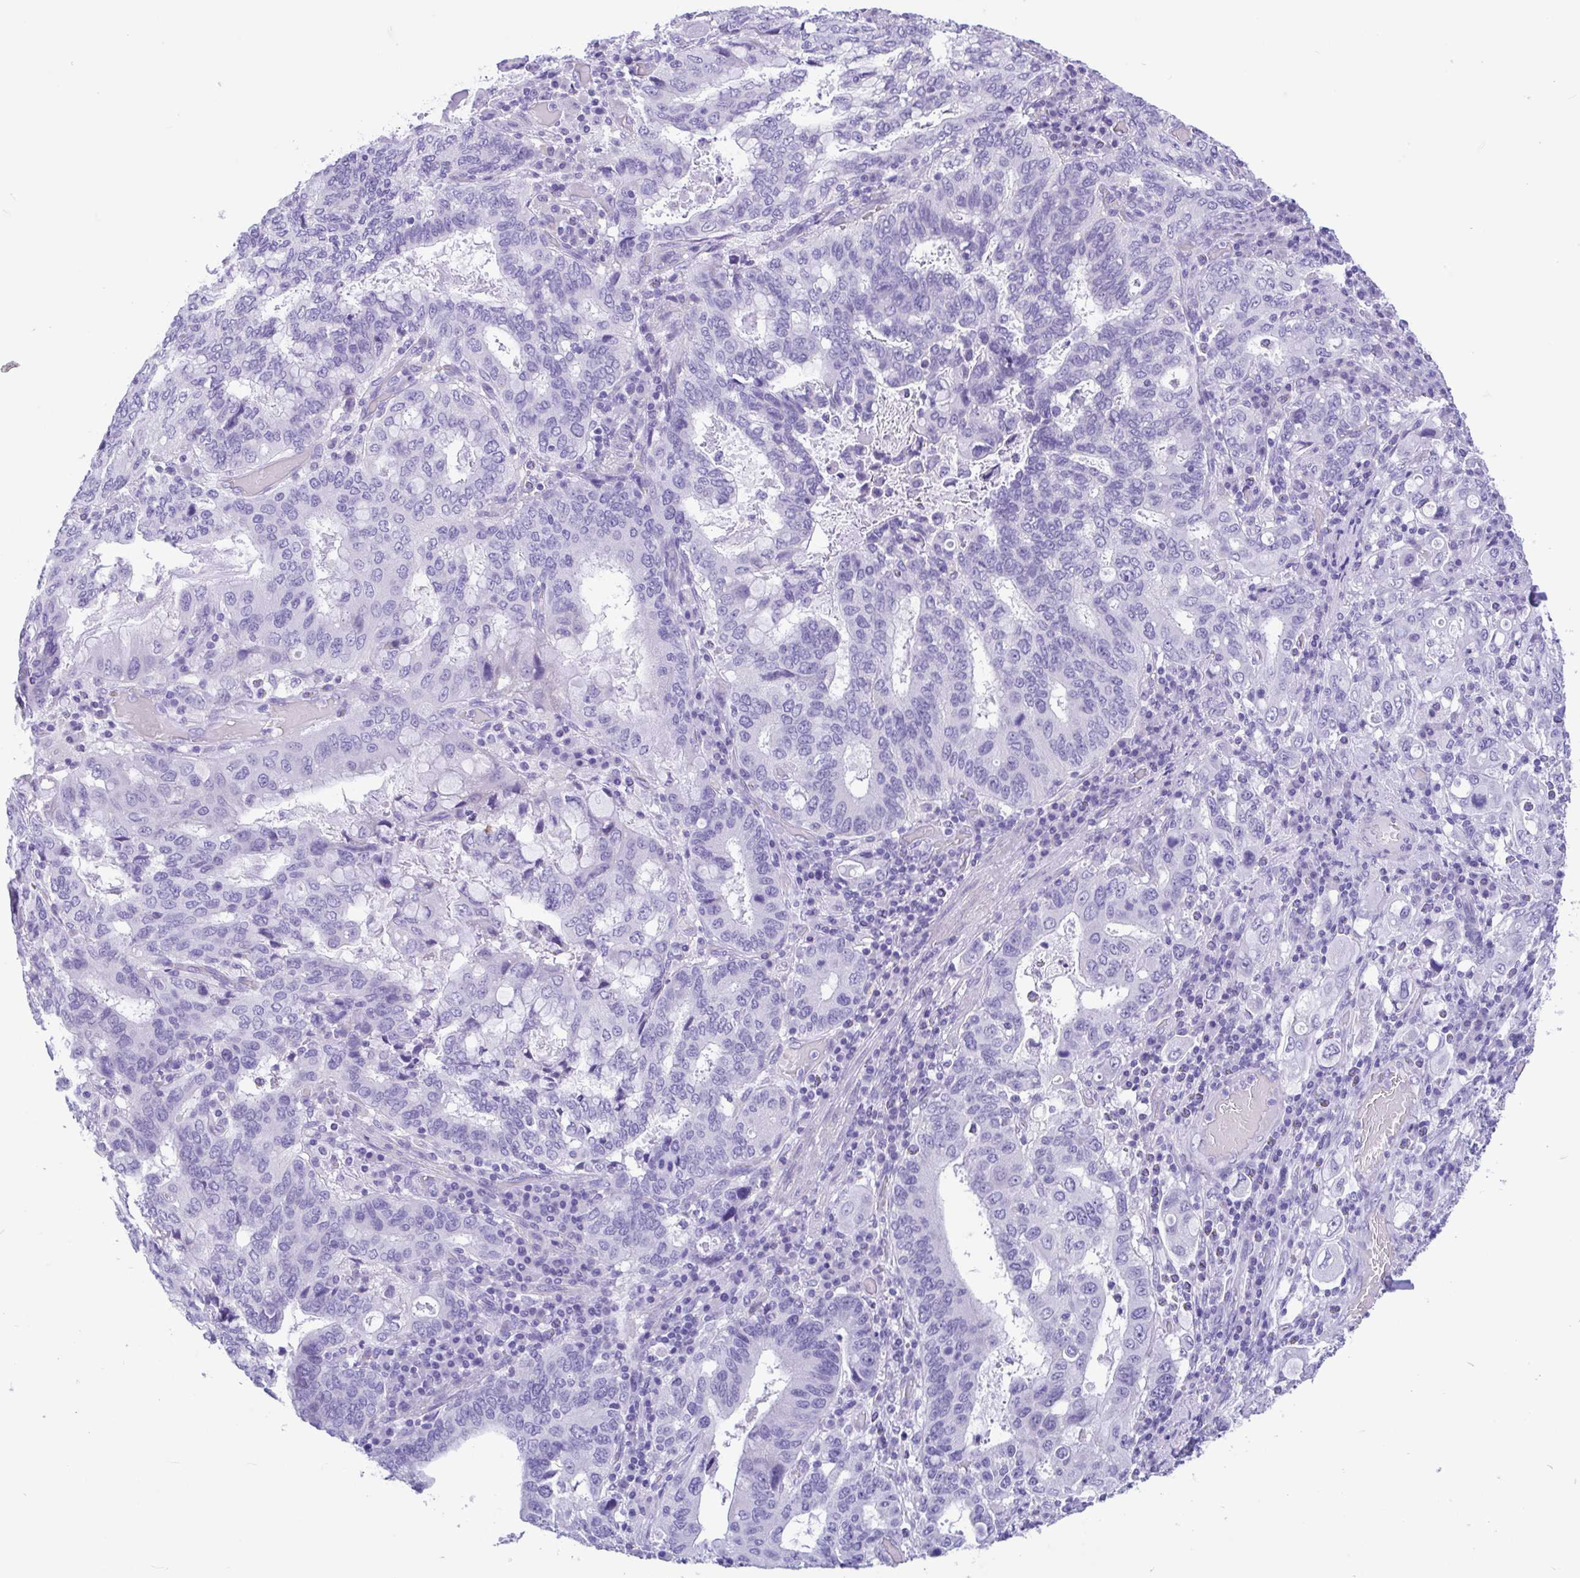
{"staining": {"intensity": "negative", "quantity": "none", "location": "none"}, "tissue": "stomach cancer", "cell_type": "Tumor cells", "image_type": "cancer", "snomed": [{"axis": "morphology", "description": "Adenocarcinoma, NOS"}, {"axis": "topography", "description": "Stomach, upper"}, {"axis": "topography", "description": "Stomach"}], "caption": "Tumor cells are negative for protein expression in human stomach cancer (adenocarcinoma).", "gene": "OR4N4", "patient": {"sex": "male", "age": 62}}